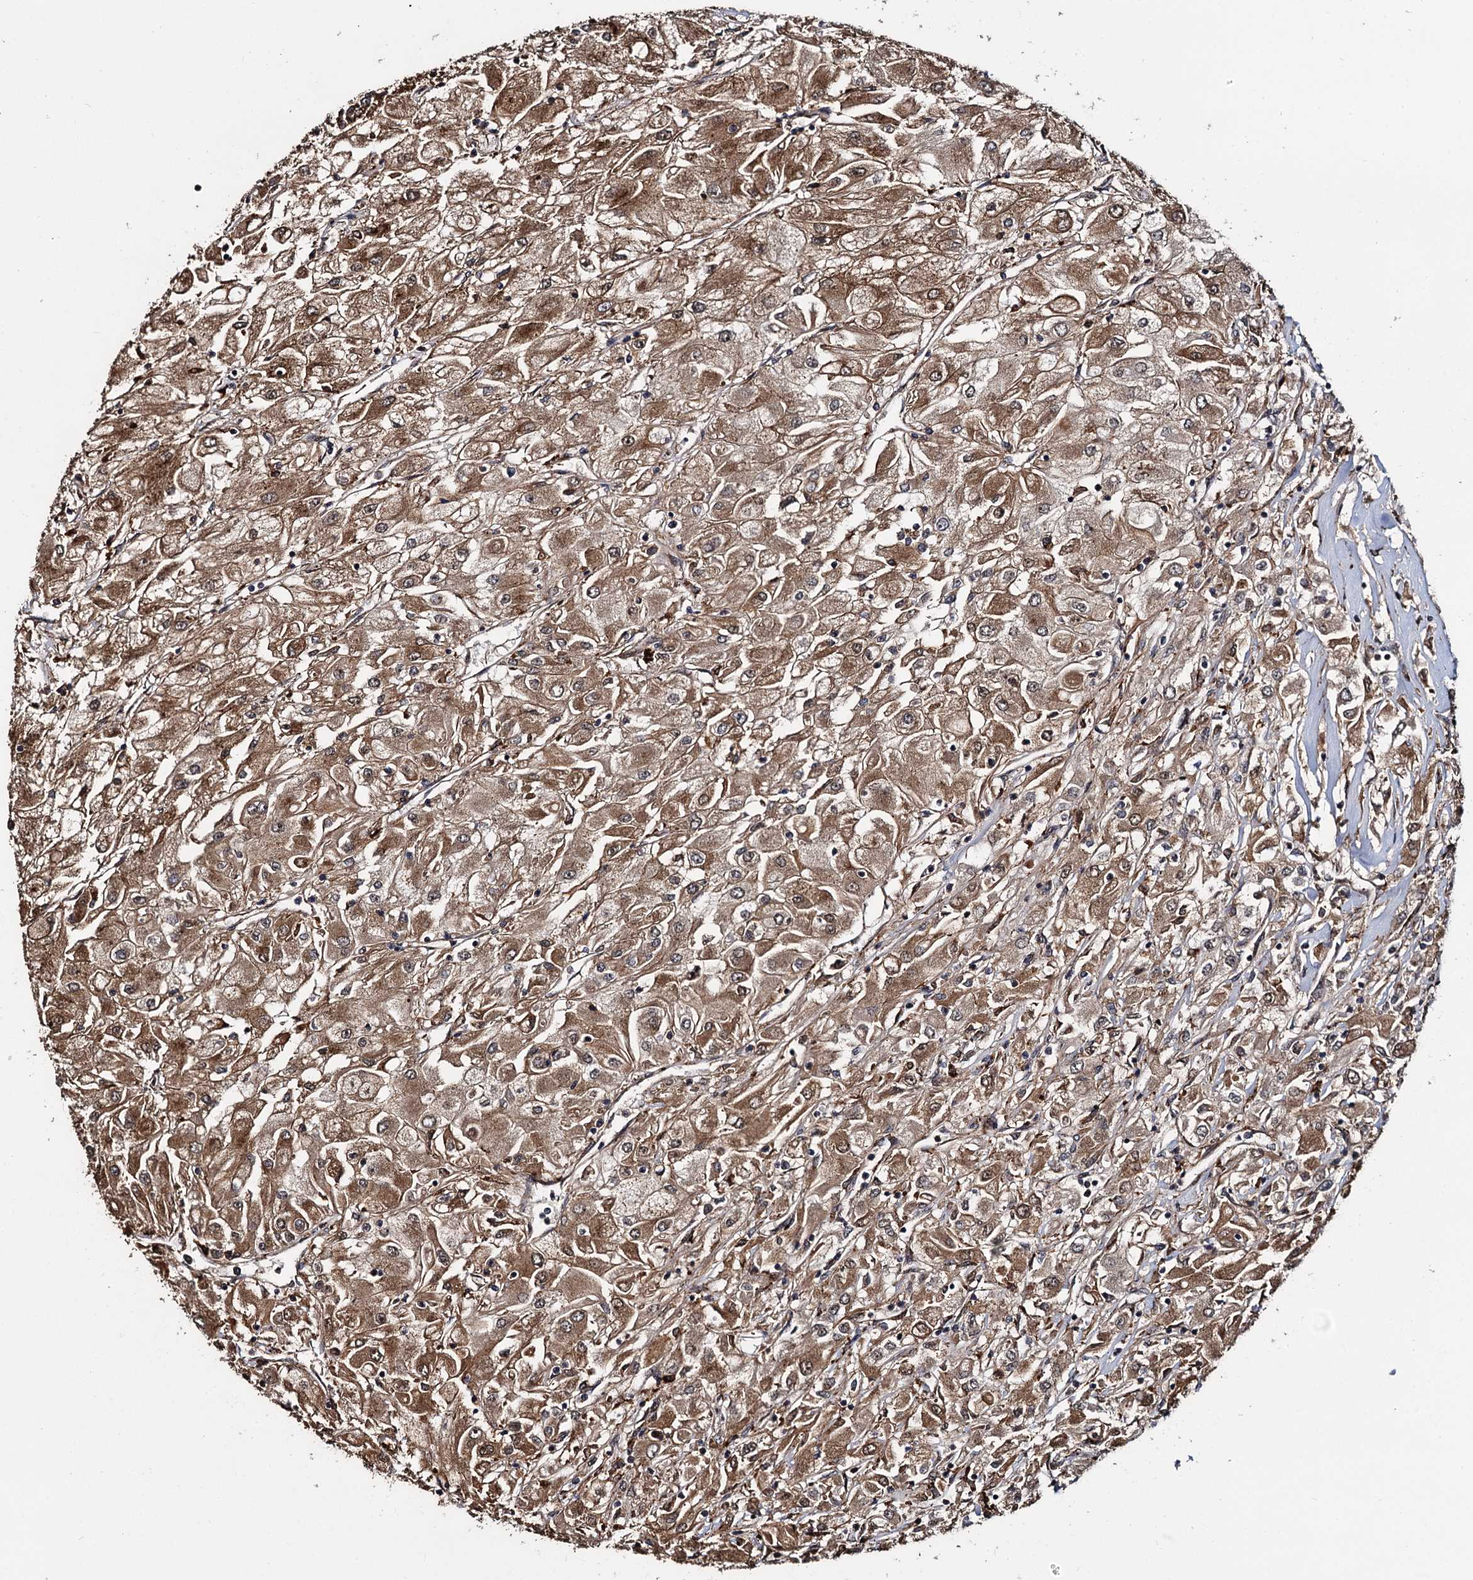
{"staining": {"intensity": "moderate", "quantity": ">75%", "location": "cytoplasmic/membranous"}, "tissue": "renal cancer", "cell_type": "Tumor cells", "image_type": "cancer", "snomed": [{"axis": "morphology", "description": "Adenocarcinoma, NOS"}, {"axis": "topography", "description": "Kidney"}], "caption": "A medium amount of moderate cytoplasmic/membranous expression is present in approximately >75% of tumor cells in adenocarcinoma (renal) tissue. (IHC, brightfield microscopy, high magnification).", "gene": "CEP192", "patient": {"sex": "male", "age": 80}}